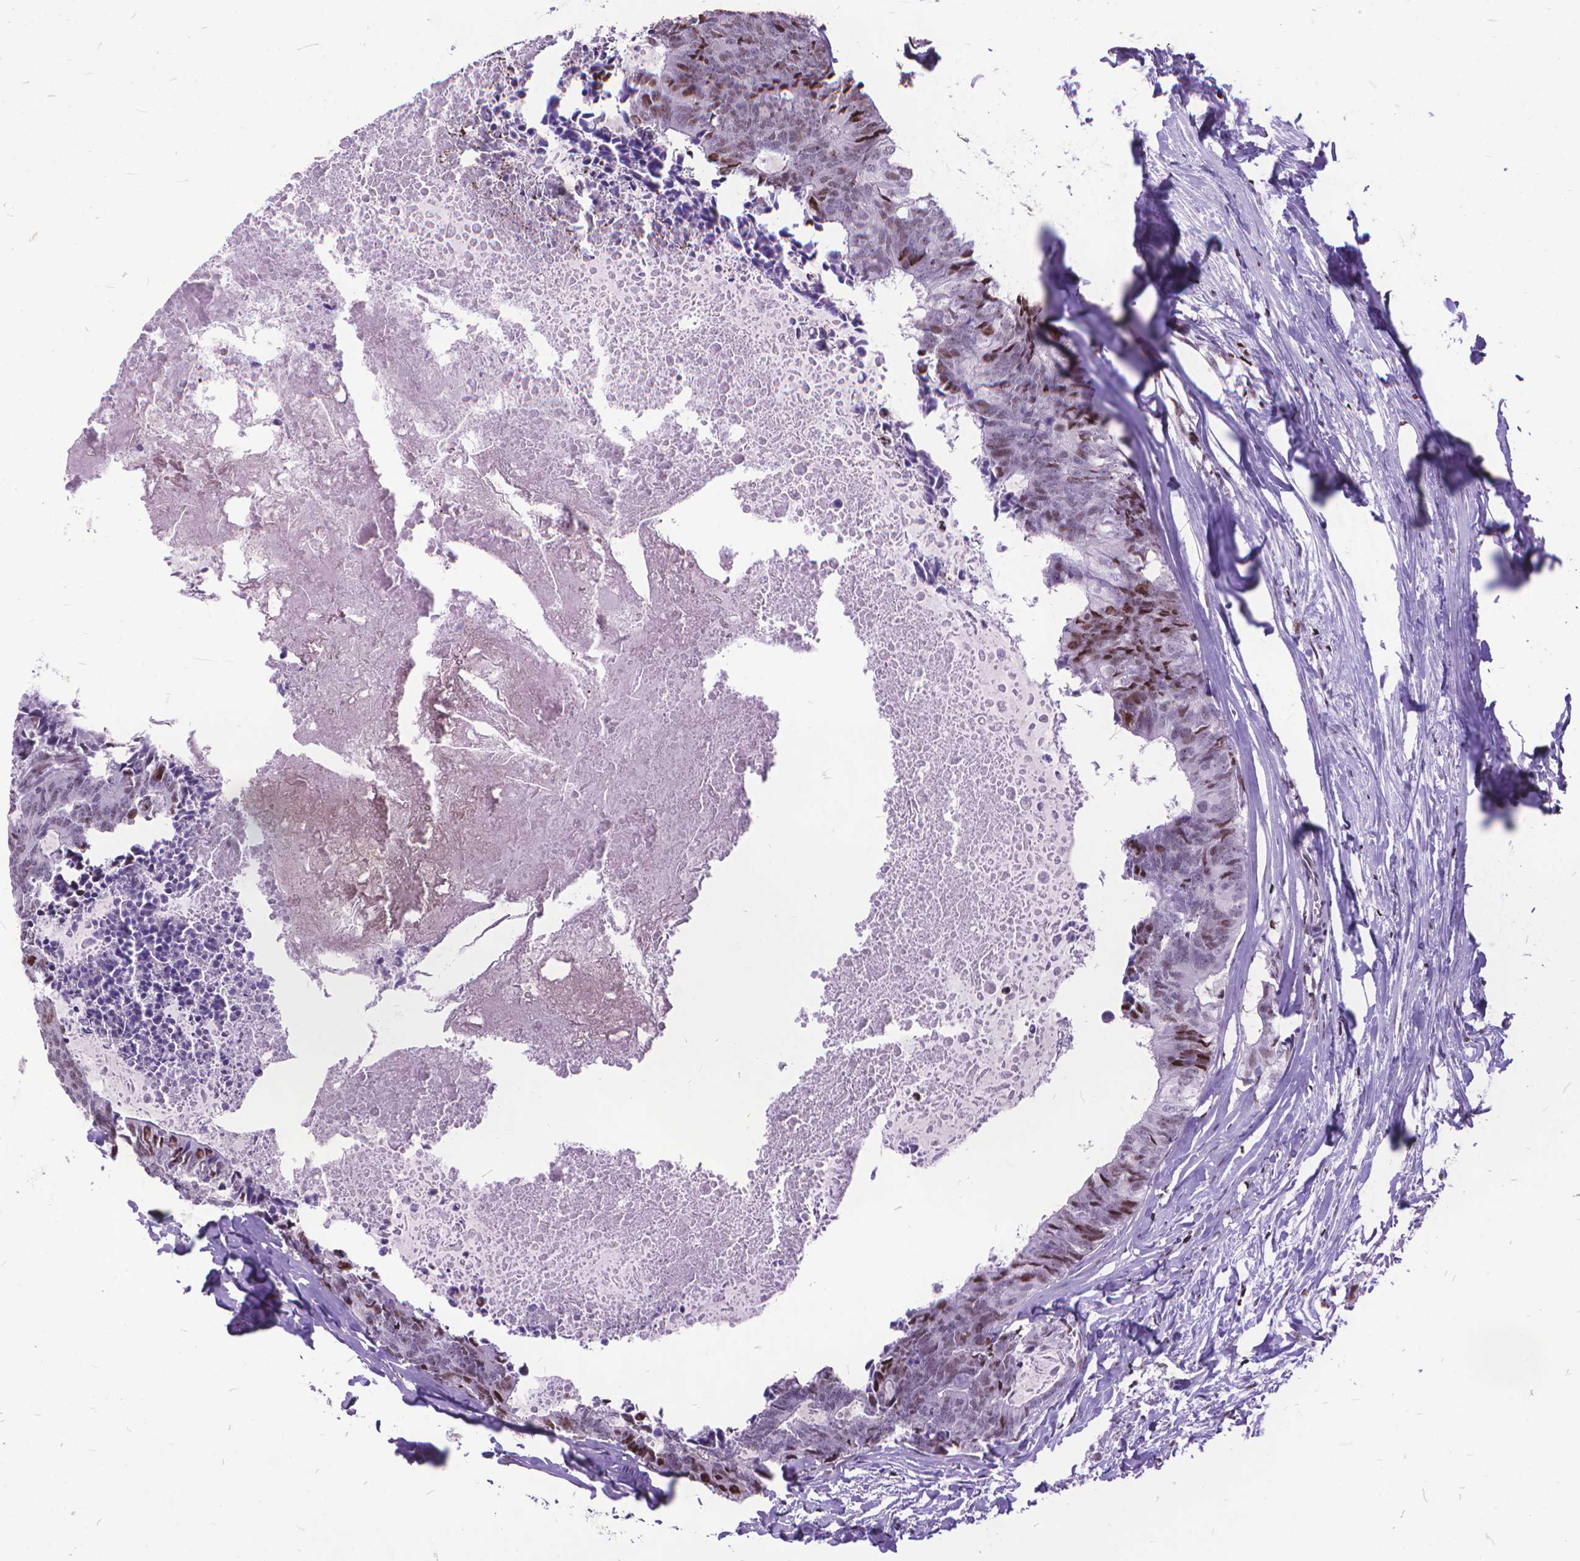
{"staining": {"intensity": "strong", "quantity": "25%-75%", "location": "nuclear"}, "tissue": "colorectal cancer", "cell_type": "Tumor cells", "image_type": "cancer", "snomed": [{"axis": "morphology", "description": "Adenocarcinoma, NOS"}, {"axis": "topography", "description": "Colon"}, {"axis": "topography", "description": "Rectum"}], "caption": "An image of colorectal adenocarcinoma stained for a protein displays strong nuclear brown staining in tumor cells. (DAB (3,3'-diaminobenzidine) = brown stain, brightfield microscopy at high magnification).", "gene": "POLE4", "patient": {"sex": "male", "age": 57}}